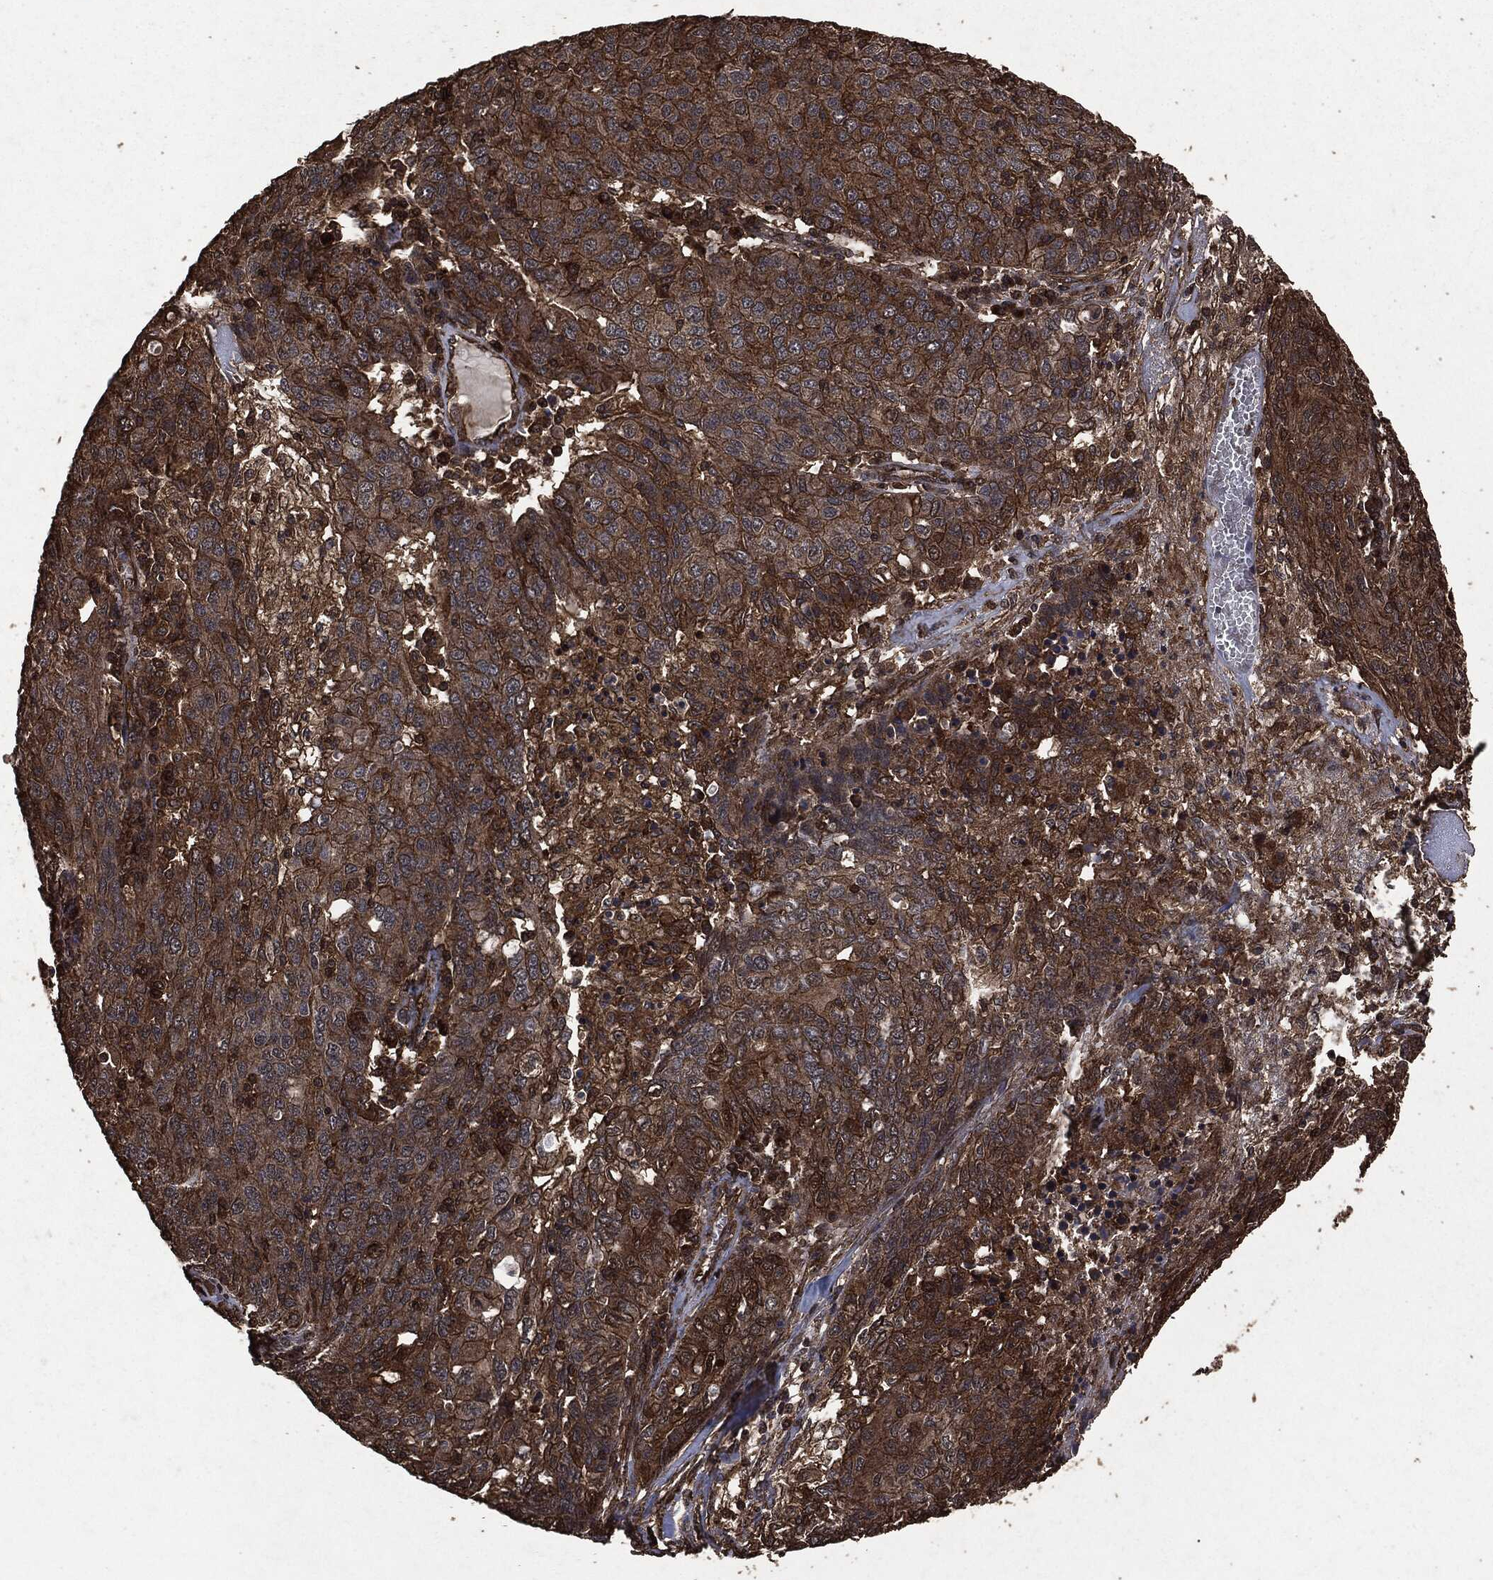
{"staining": {"intensity": "strong", "quantity": "25%-75%", "location": "cytoplasmic/membranous"}, "tissue": "ovarian cancer", "cell_type": "Tumor cells", "image_type": "cancer", "snomed": [{"axis": "morphology", "description": "Carcinoma, endometroid"}, {"axis": "topography", "description": "Ovary"}], "caption": "Ovarian endometroid carcinoma tissue demonstrates strong cytoplasmic/membranous staining in approximately 25%-75% of tumor cells", "gene": "HRAS", "patient": {"sex": "female", "age": 50}}